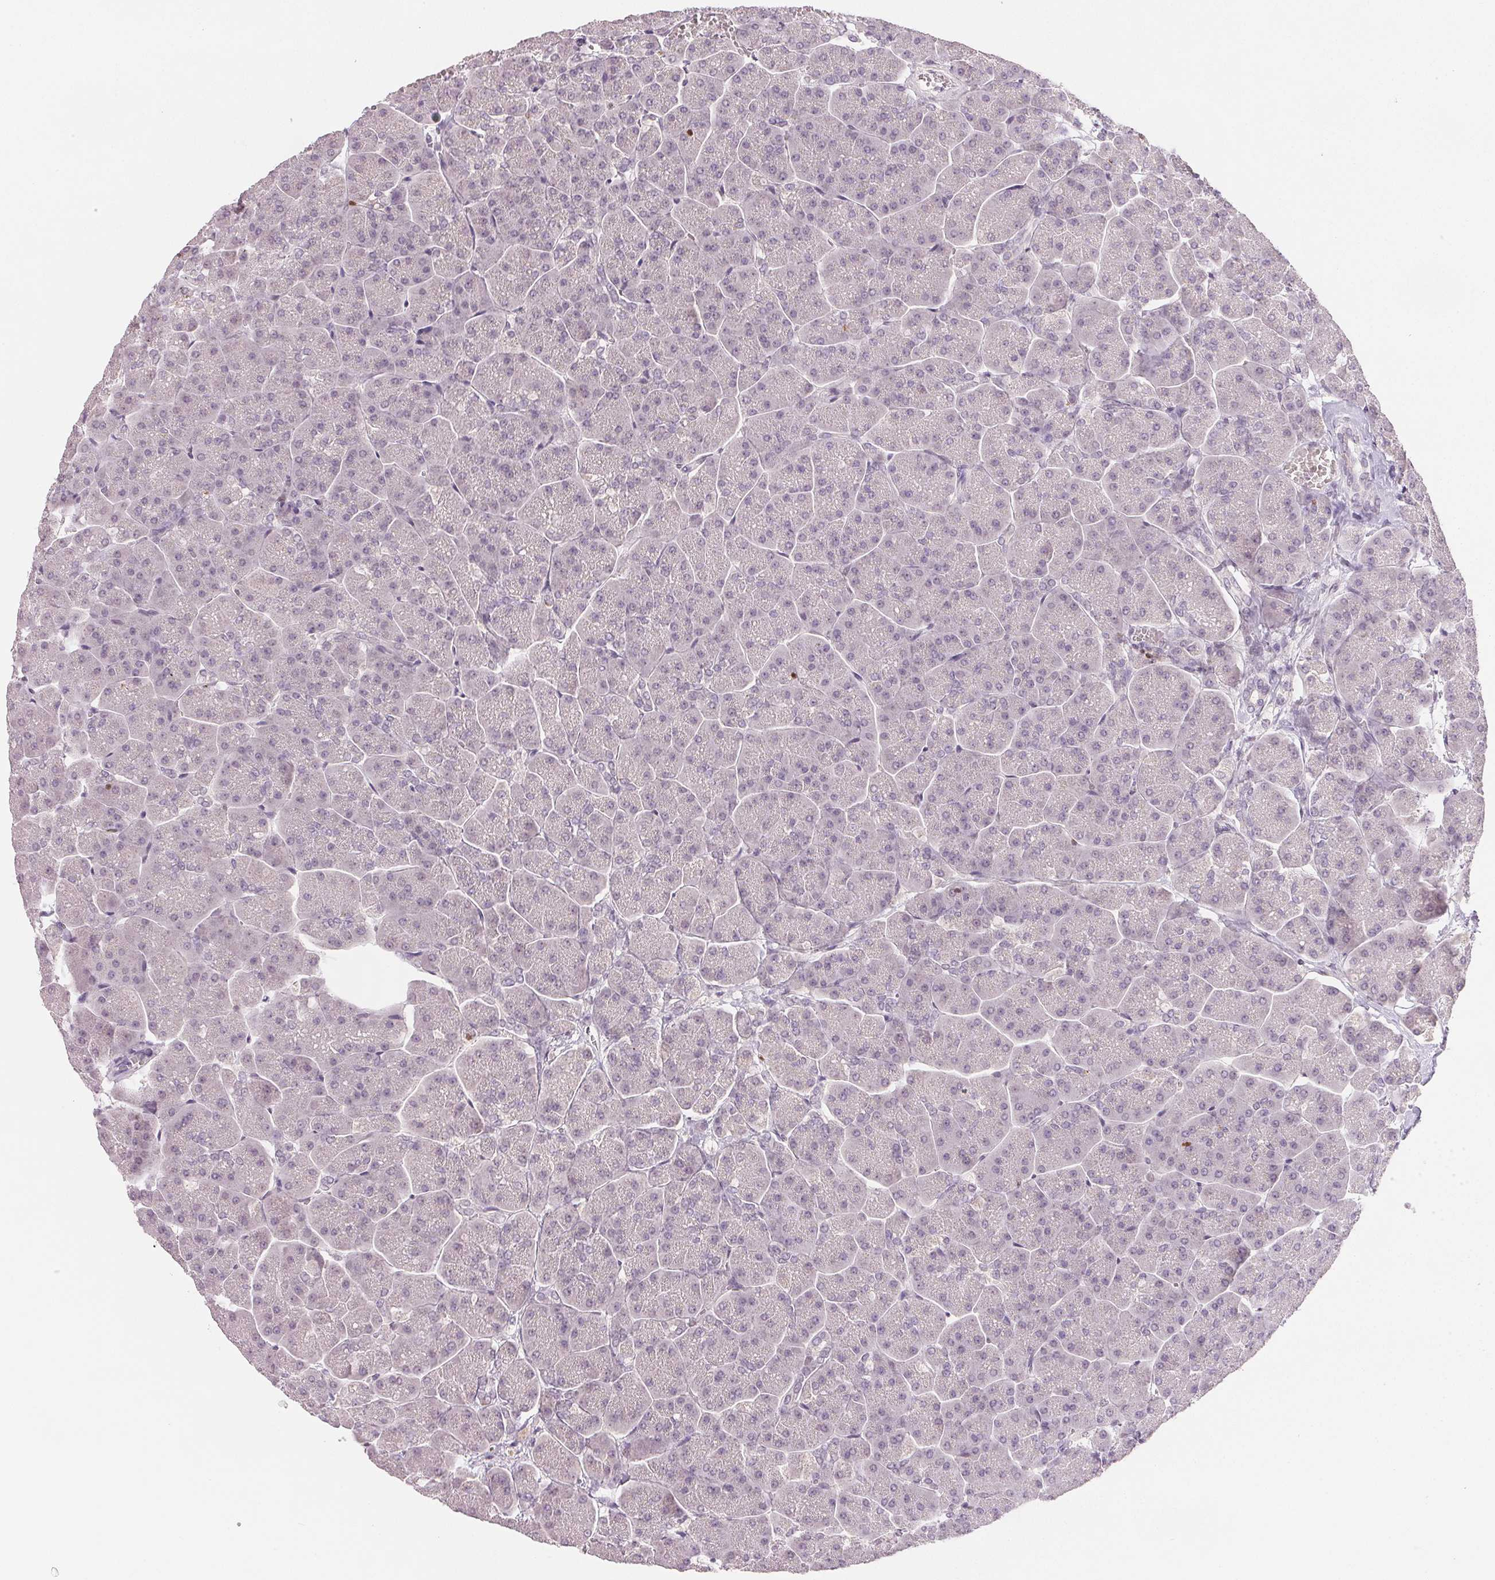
{"staining": {"intensity": "negative", "quantity": "none", "location": "none"}, "tissue": "pancreas", "cell_type": "Exocrine glandular cells", "image_type": "normal", "snomed": [{"axis": "morphology", "description": "Normal tissue, NOS"}, {"axis": "topography", "description": "Pancreas"}, {"axis": "topography", "description": "Peripheral nerve tissue"}], "caption": "High power microscopy photomicrograph of an IHC micrograph of unremarkable pancreas, revealing no significant expression in exocrine glandular cells.", "gene": "RUNX2", "patient": {"sex": "male", "age": 54}}